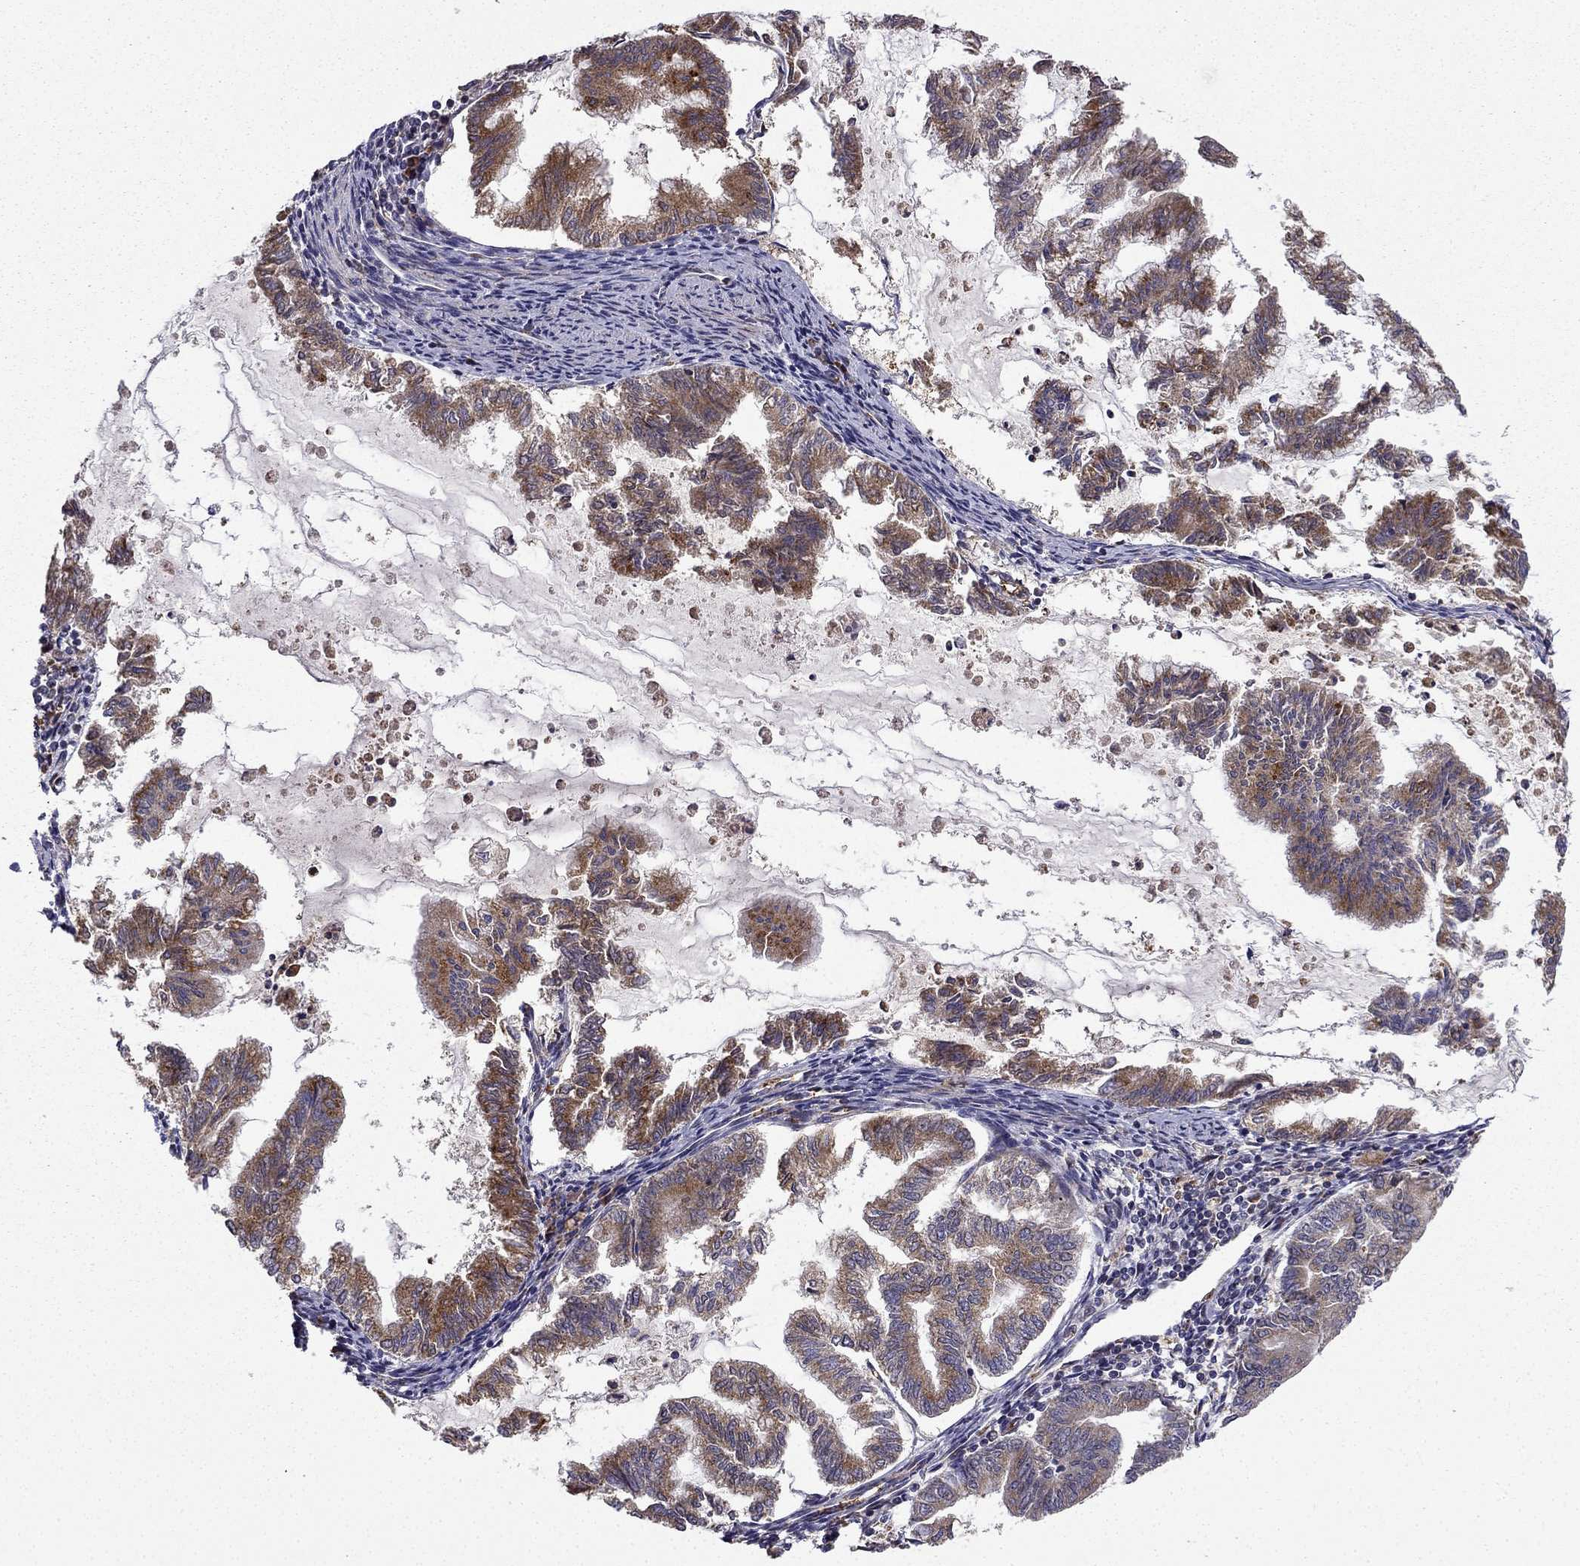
{"staining": {"intensity": "strong", "quantity": ">75%", "location": "cytoplasmic/membranous"}, "tissue": "endometrial cancer", "cell_type": "Tumor cells", "image_type": "cancer", "snomed": [{"axis": "morphology", "description": "Adenocarcinoma, NOS"}, {"axis": "topography", "description": "Endometrium"}], "caption": "Endometrial adenocarcinoma tissue displays strong cytoplasmic/membranous expression in approximately >75% of tumor cells", "gene": "B4GALT7", "patient": {"sex": "female", "age": 79}}